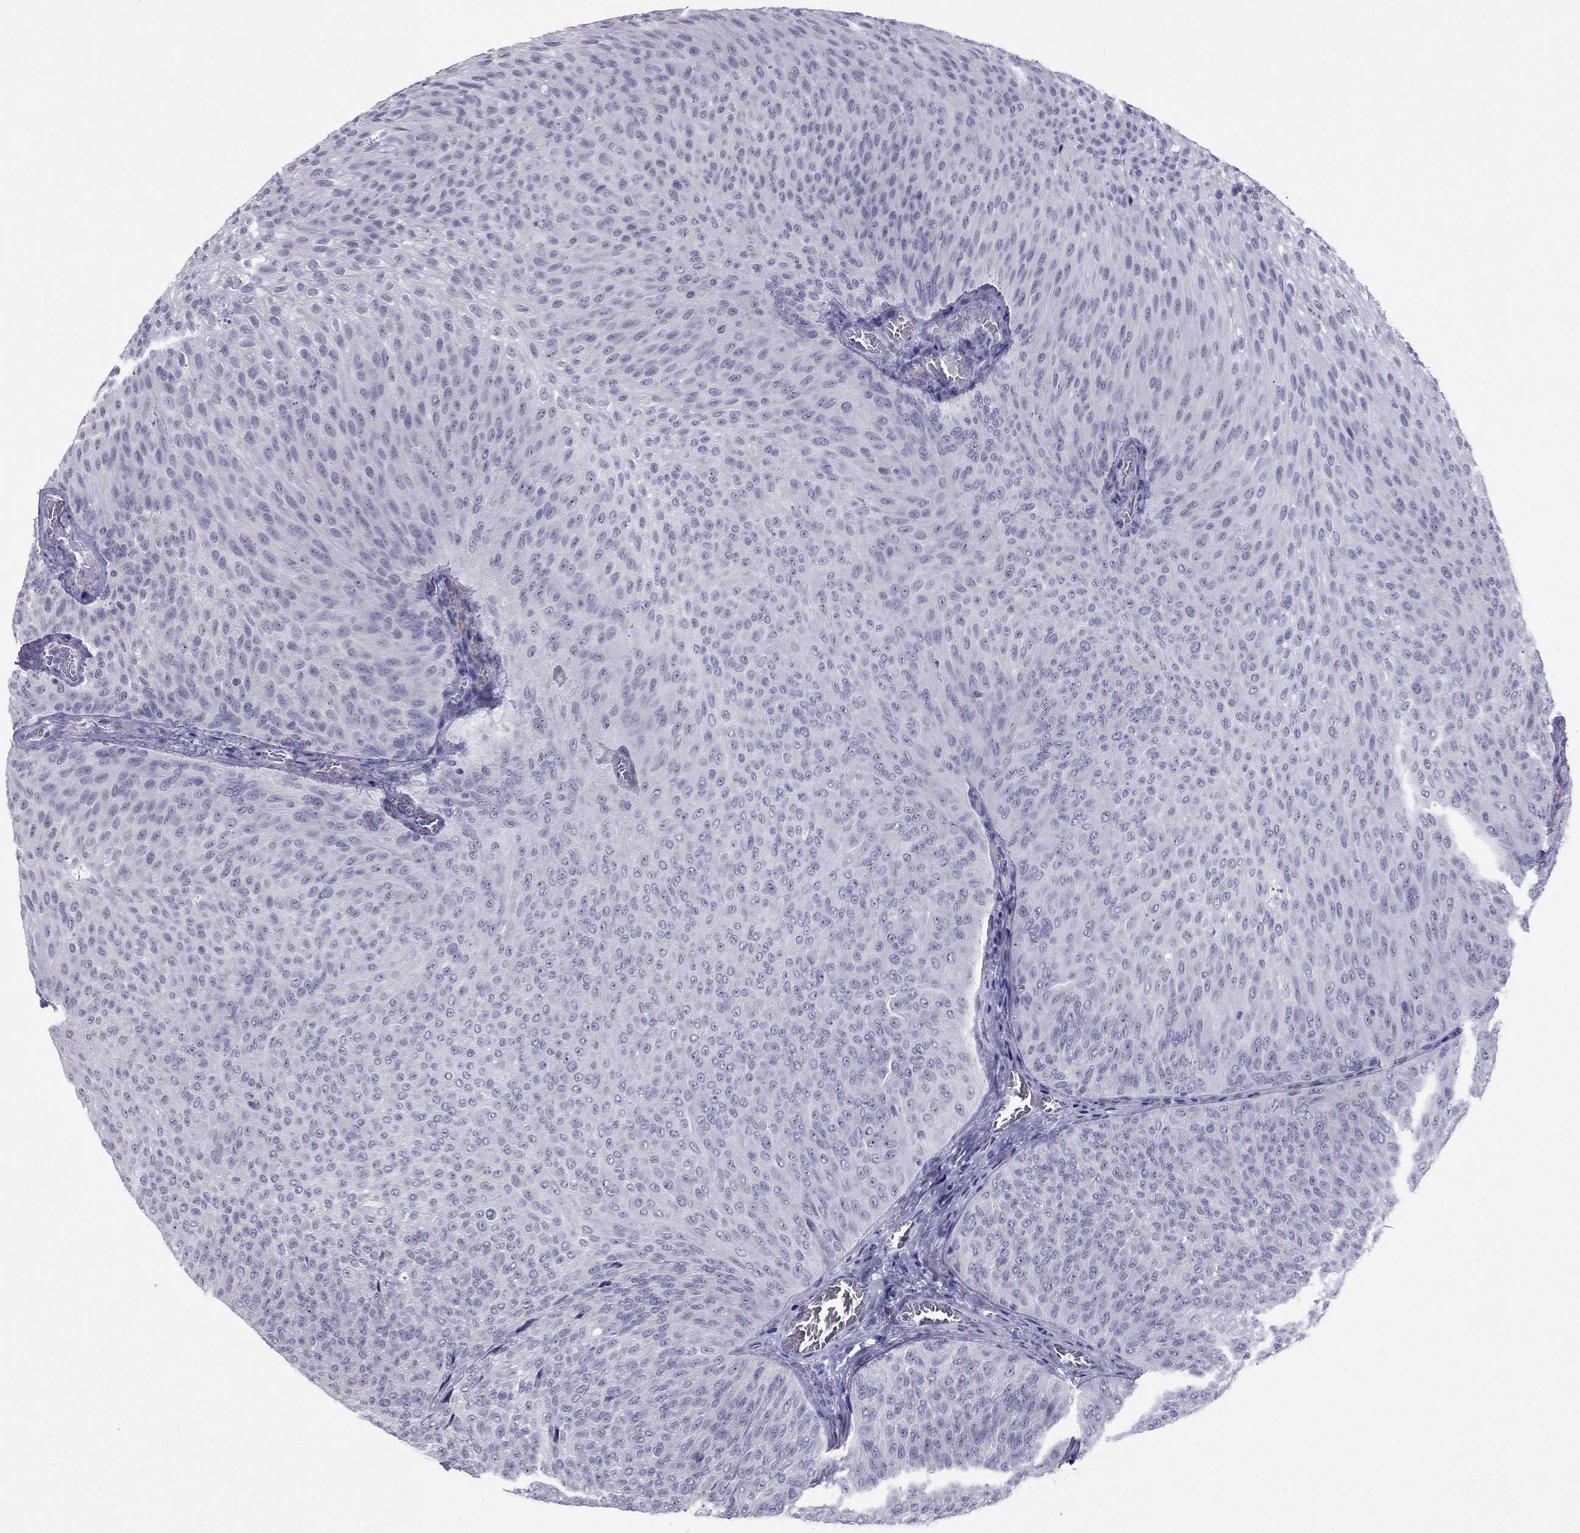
{"staining": {"intensity": "negative", "quantity": "none", "location": "none"}, "tissue": "urothelial cancer", "cell_type": "Tumor cells", "image_type": "cancer", "snomed": [{"axis": "morphology", "description": "Urothelial carcinoma, Low grade"}, {"axis": "topography", "description": "Urinary bladder"}], "caption": "Tumor cells show no significant protein expression in urothelial cancer. (DAB (3,3'-diaminobenzidine) immunohistochemistry visualized using brightfield microscopy, high magnification).", "gene": "CROCC2", "patient": {"sex": "male", "age": 78}}